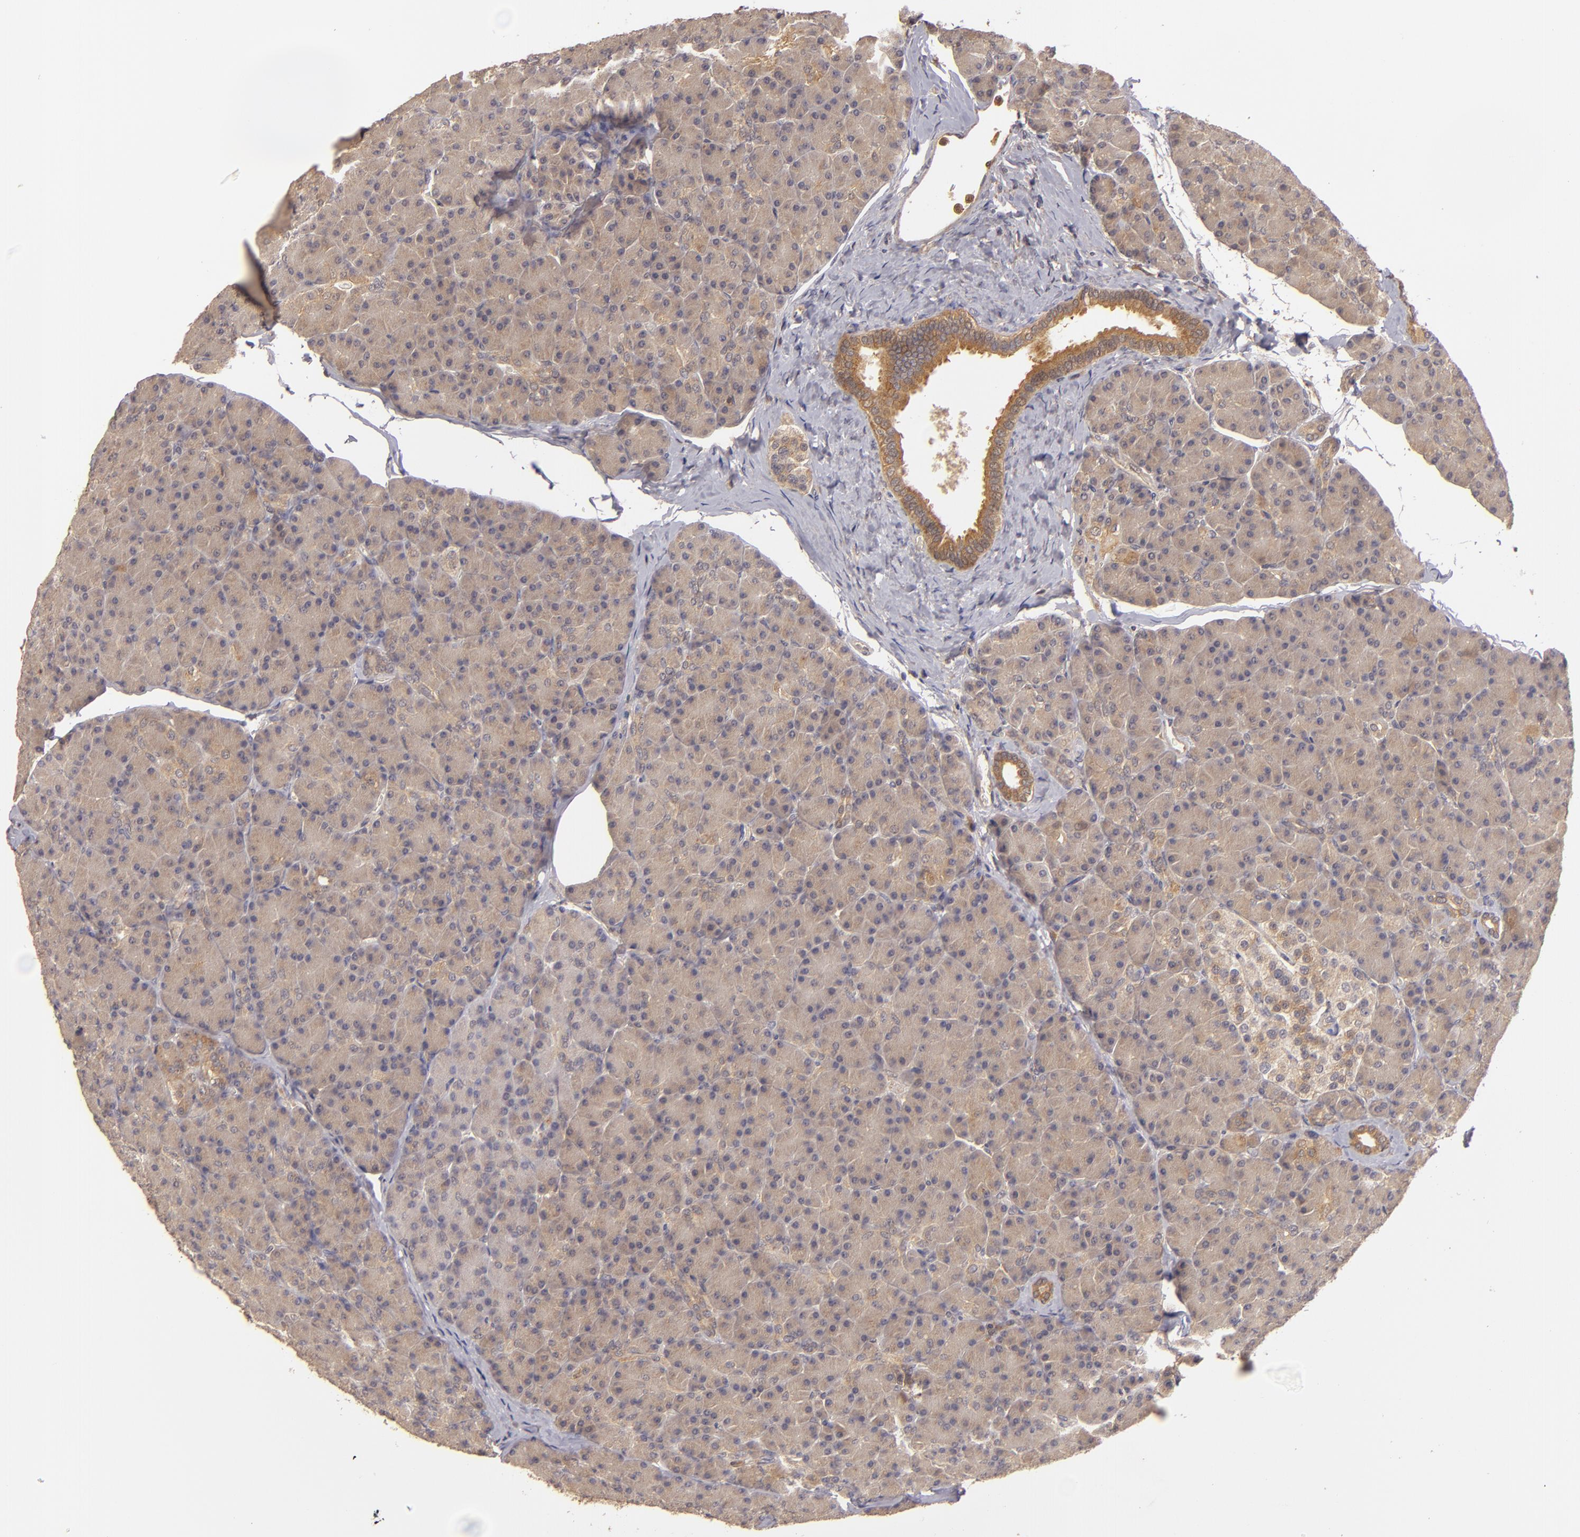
{"staining": {"intensity": "moderate", "quantity": ">75%", "location": "cytoplasmic/membranous"}, "tissue": "pancreas", "cell_type": "Exocrine glandular cells", "image_type": "normal", "snomed": [{"axis": "morphology", "description": "Normal tissue, NOS"}, {"axis": "topography", "description": "Pancreas"}], "caption": "Immunohistochemical staining of unremarkable pancreas shows >75% levels of moderate cytoplasmic/membranous protein positivity in approximately >75% of exocrine glandular cells. (Brightfield microscopy of DAB IHC at high magnification).", "gene": "PRKCD", "patient": {"sex": "female", "age": 43}}